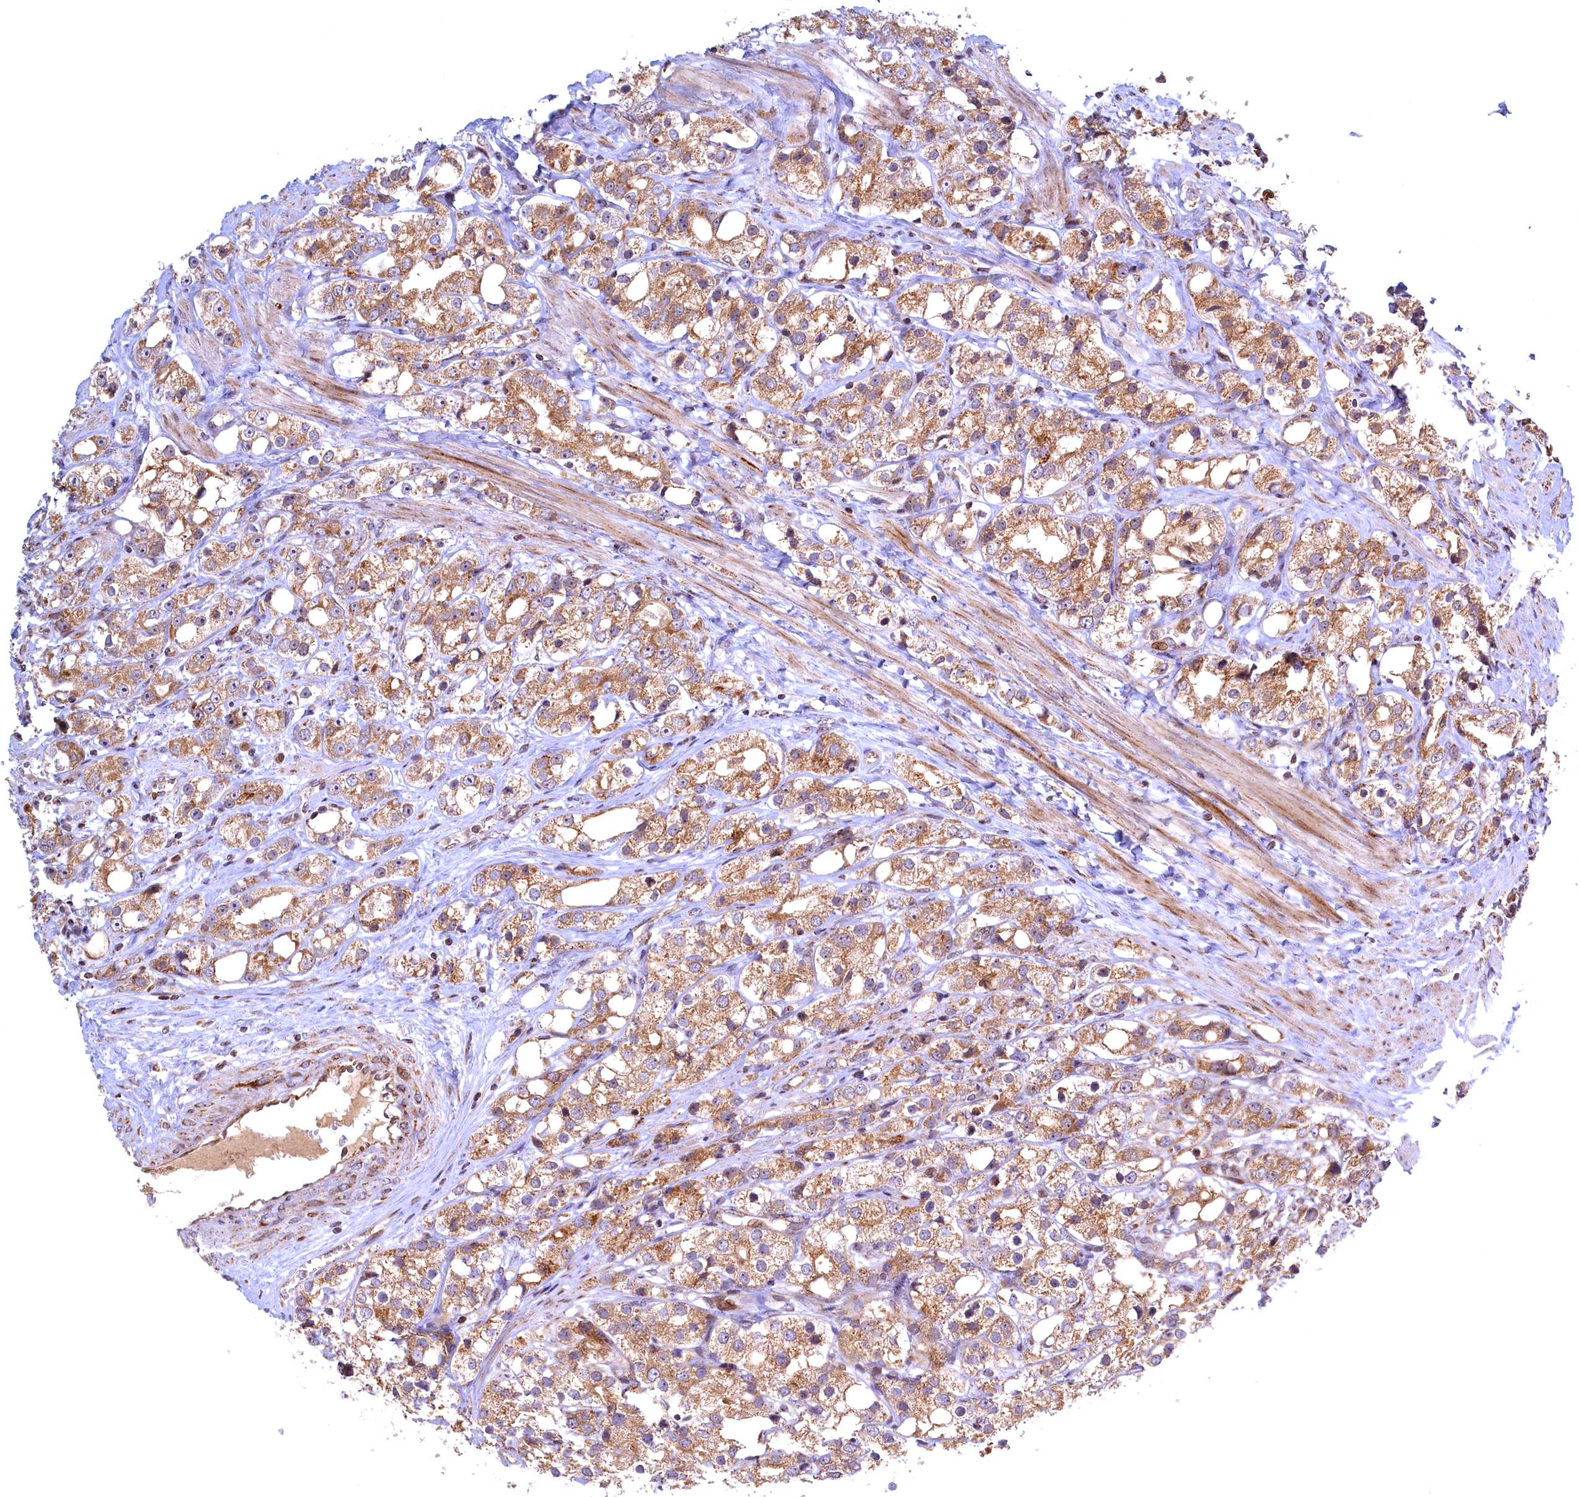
{"staining": {"intensity": "moderate", "quantity": ">75%", "location": "cytoplasmic/membranous"}, "tissue": "prostate cancer", "cell_type": "Tumor cells", "image_type": "cancer", "snomed": [{"axis": "morphology", "description": "Adenocarcinoma, NOS"}, {"axis": "topography", "description": "Prostate"}], "caption": "Protein staining of prostate cancer tissue displays moderate cytoplasmic/membranous expression in about >75% of tumor cells.", "gene": "PLA2G10", "patient": {"sex": "male", "age": 79}}